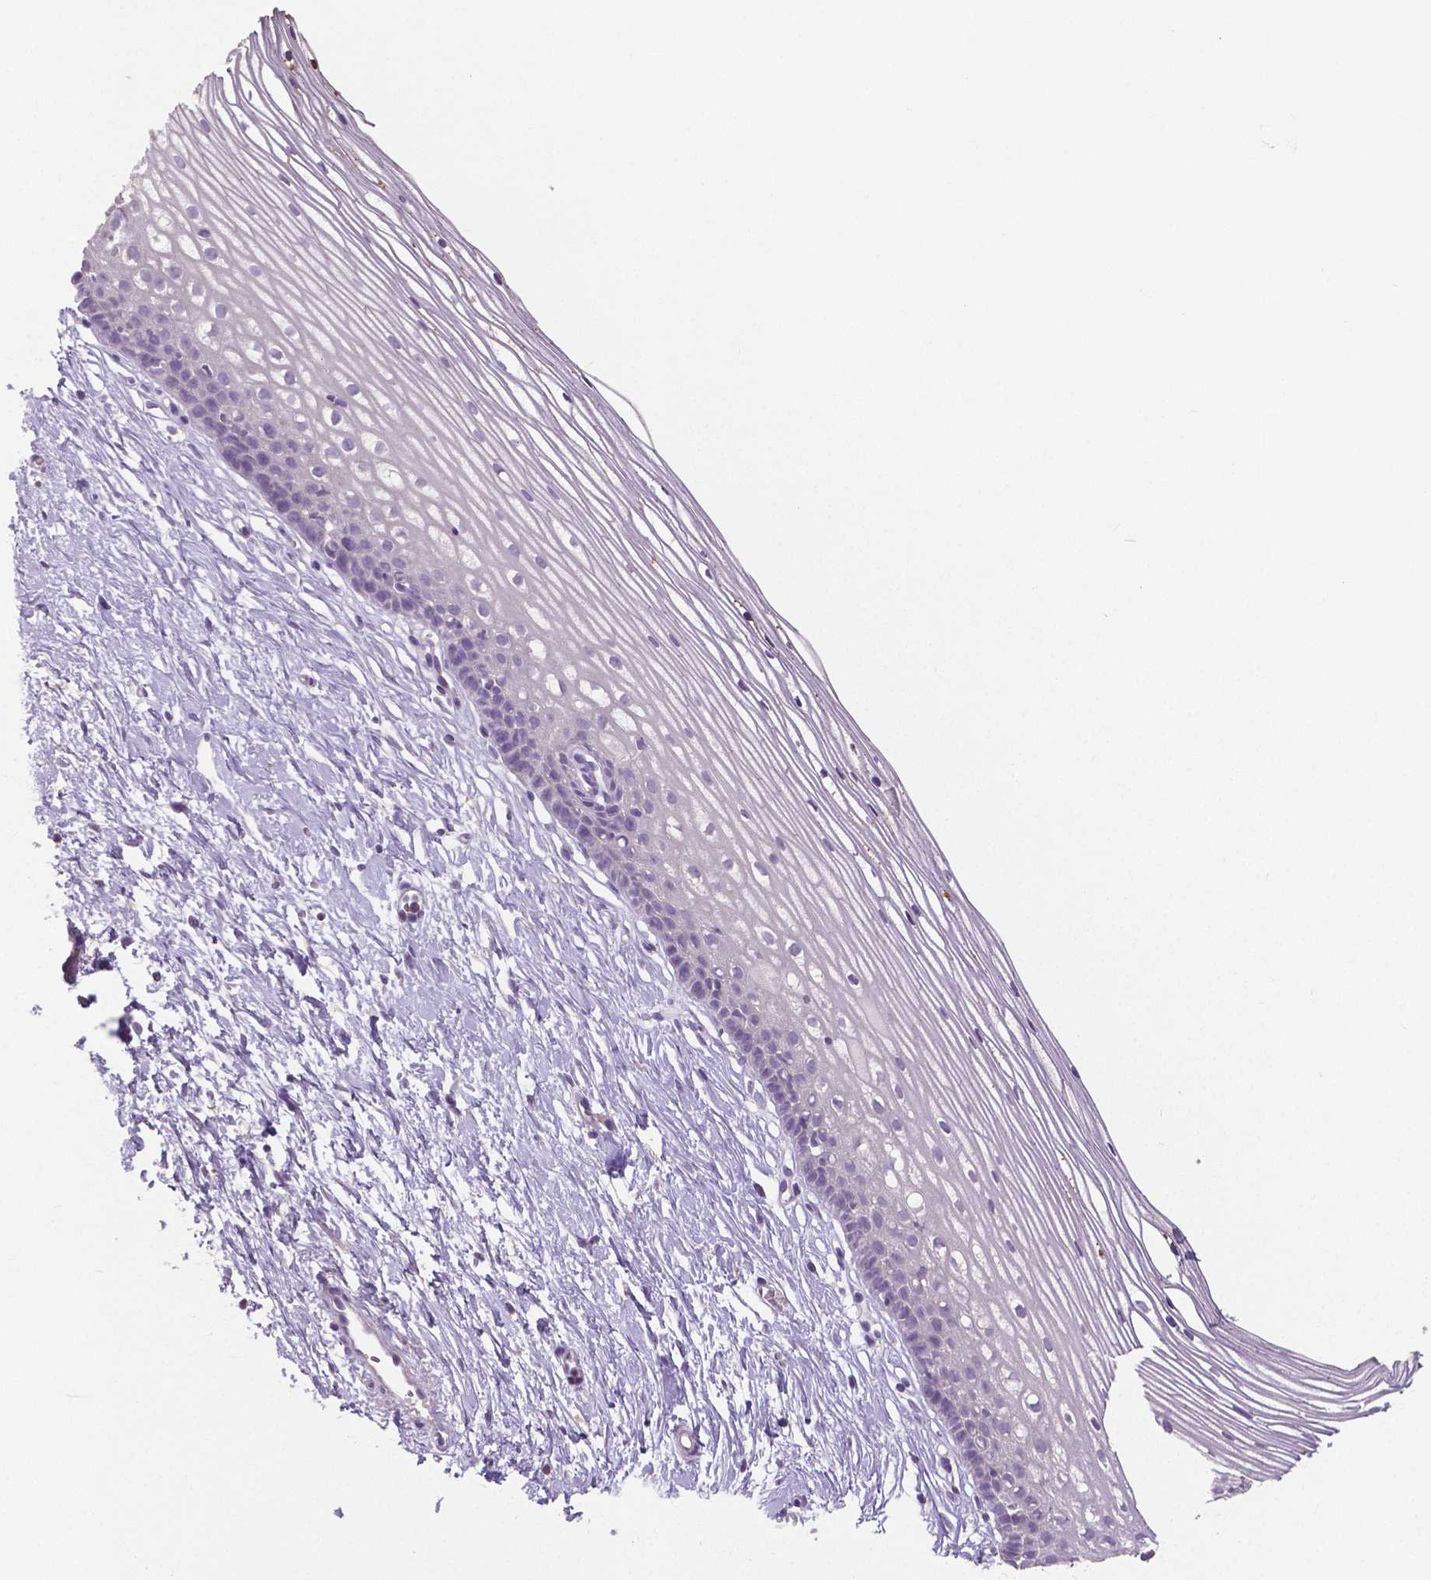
{"staining": {"intensity": "negative", "quantity": "none", "location": "none"}, "tissue": "cervix", "cell_type": "Glandular cells", "image_type": "normal", "snomed": [{"axis": "morphology", "description": "Normal tissue, NOS"}, {"axis": "topography", "description": "Cervix"}], "caption": "Immunohistochemistry (IHC) of benign cervix displays no staining in glandular cells.", "gene": "CRMP1", "patient": {"sex": "female", "age": 40}}